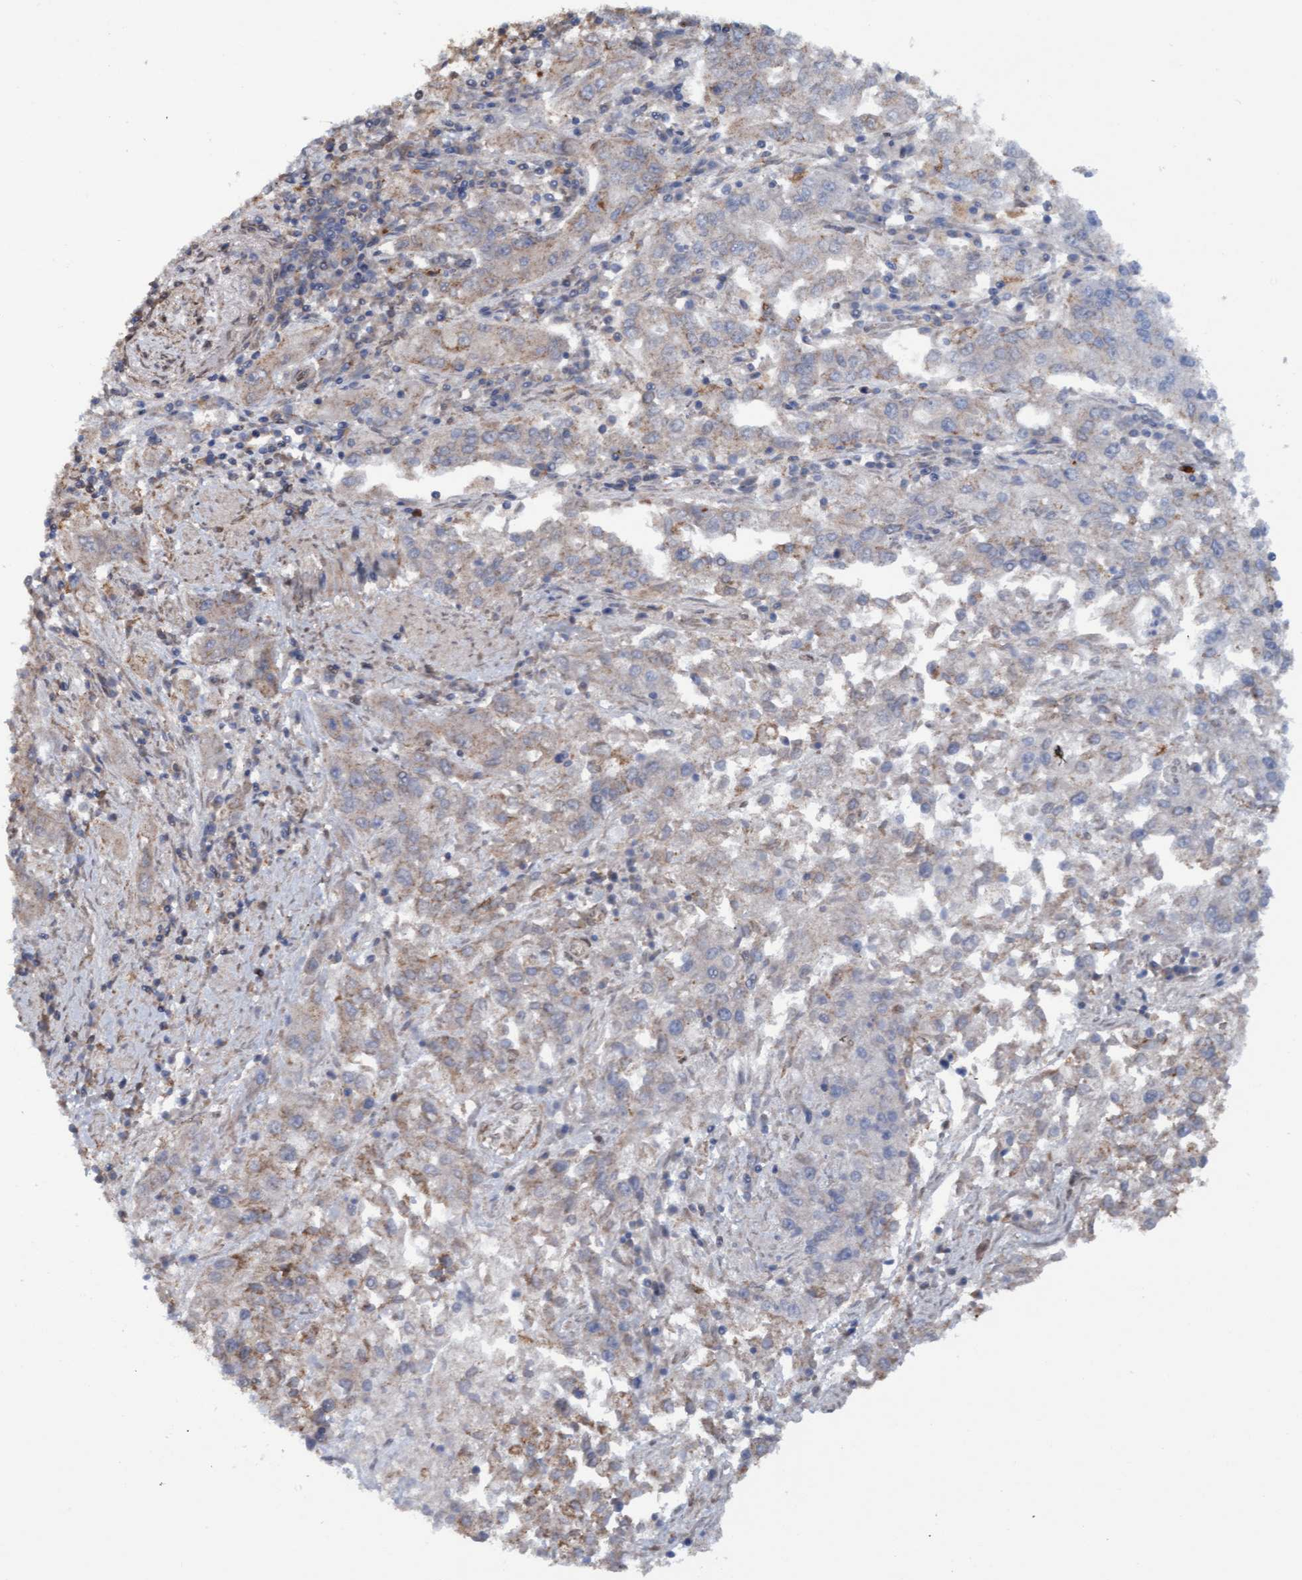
{"staining": {"intensity": "weak", "quantity": "<25%", "location": "cytoplasmic/membranous"}, "tissue": "endometrial cancer", "cell_type": "Tumor cells", "image_type": "cancer", "snomed": [{"axis": "morphology", "description": "Adenocarcinoma, NOS"}, {"axis": "topography", "description": "Endometrium"}], "caption": "Immunohistochemistry micrograph of adenocarcinoma (endometrial) stained for a protein (brown), which demonstrates no expression in tumor cells. (DAB (3,3'-diaminobenzidine) immunohistochemistry (IHC) with hematoxylin counter stain).", "gene": "MGLL", "patient": {"sex": "female", "age": 49}}